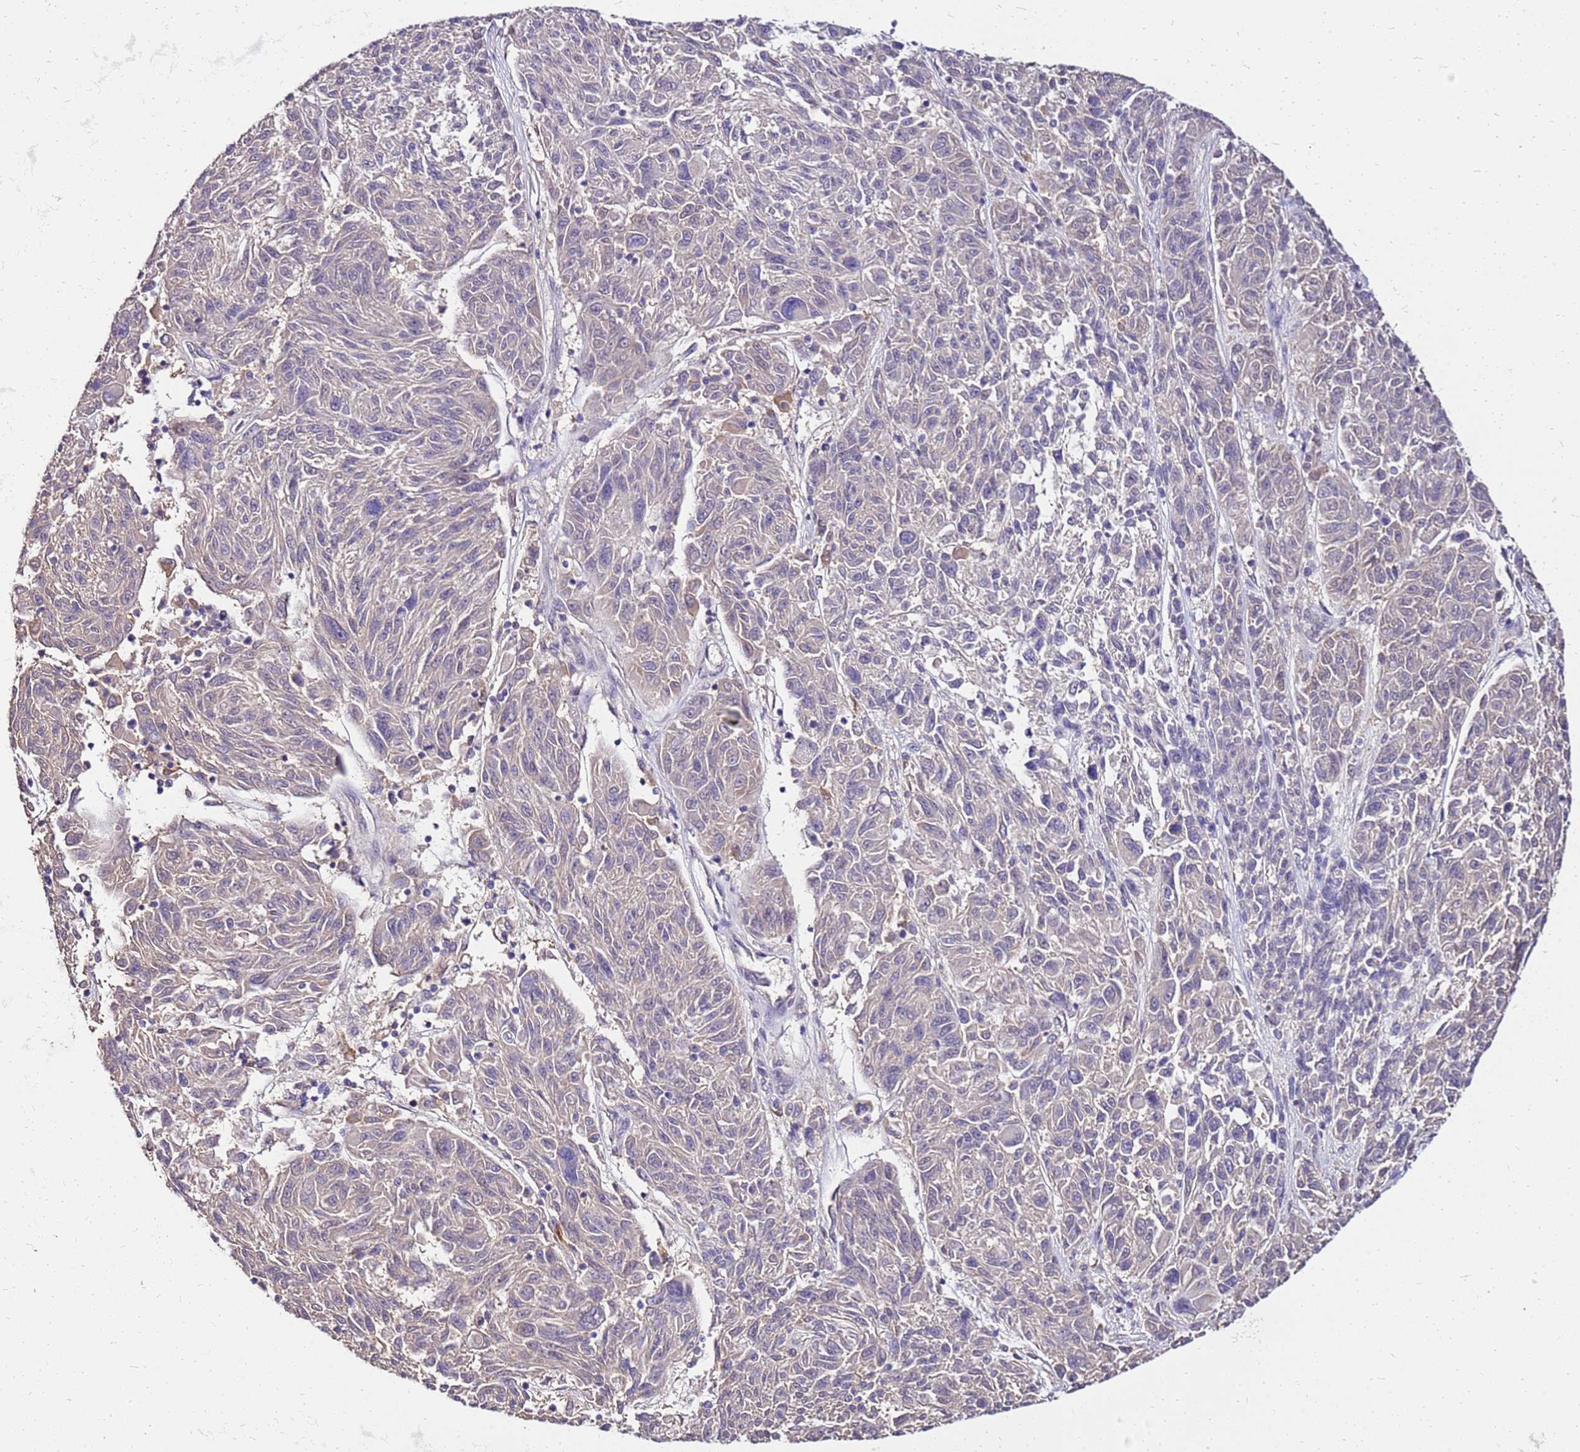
{"staining": {"intensity": "negative", "quantity": "none", "location": "none"}, "tissue": "melanoma", "cell_type": "Tumor cells", "image_type": "cancer", "snomed": [{"axis": "morphology", "description": "Malignant melanoma, NOS"}, {"axis": "topography", "description": "Skin"}], "caption": "Immunohistochemical staining of malignant melanoma shows no significant staining in tumor cells.", "gene": "ALDH1A3", "patient": {"sex": "male", "age": 53}}